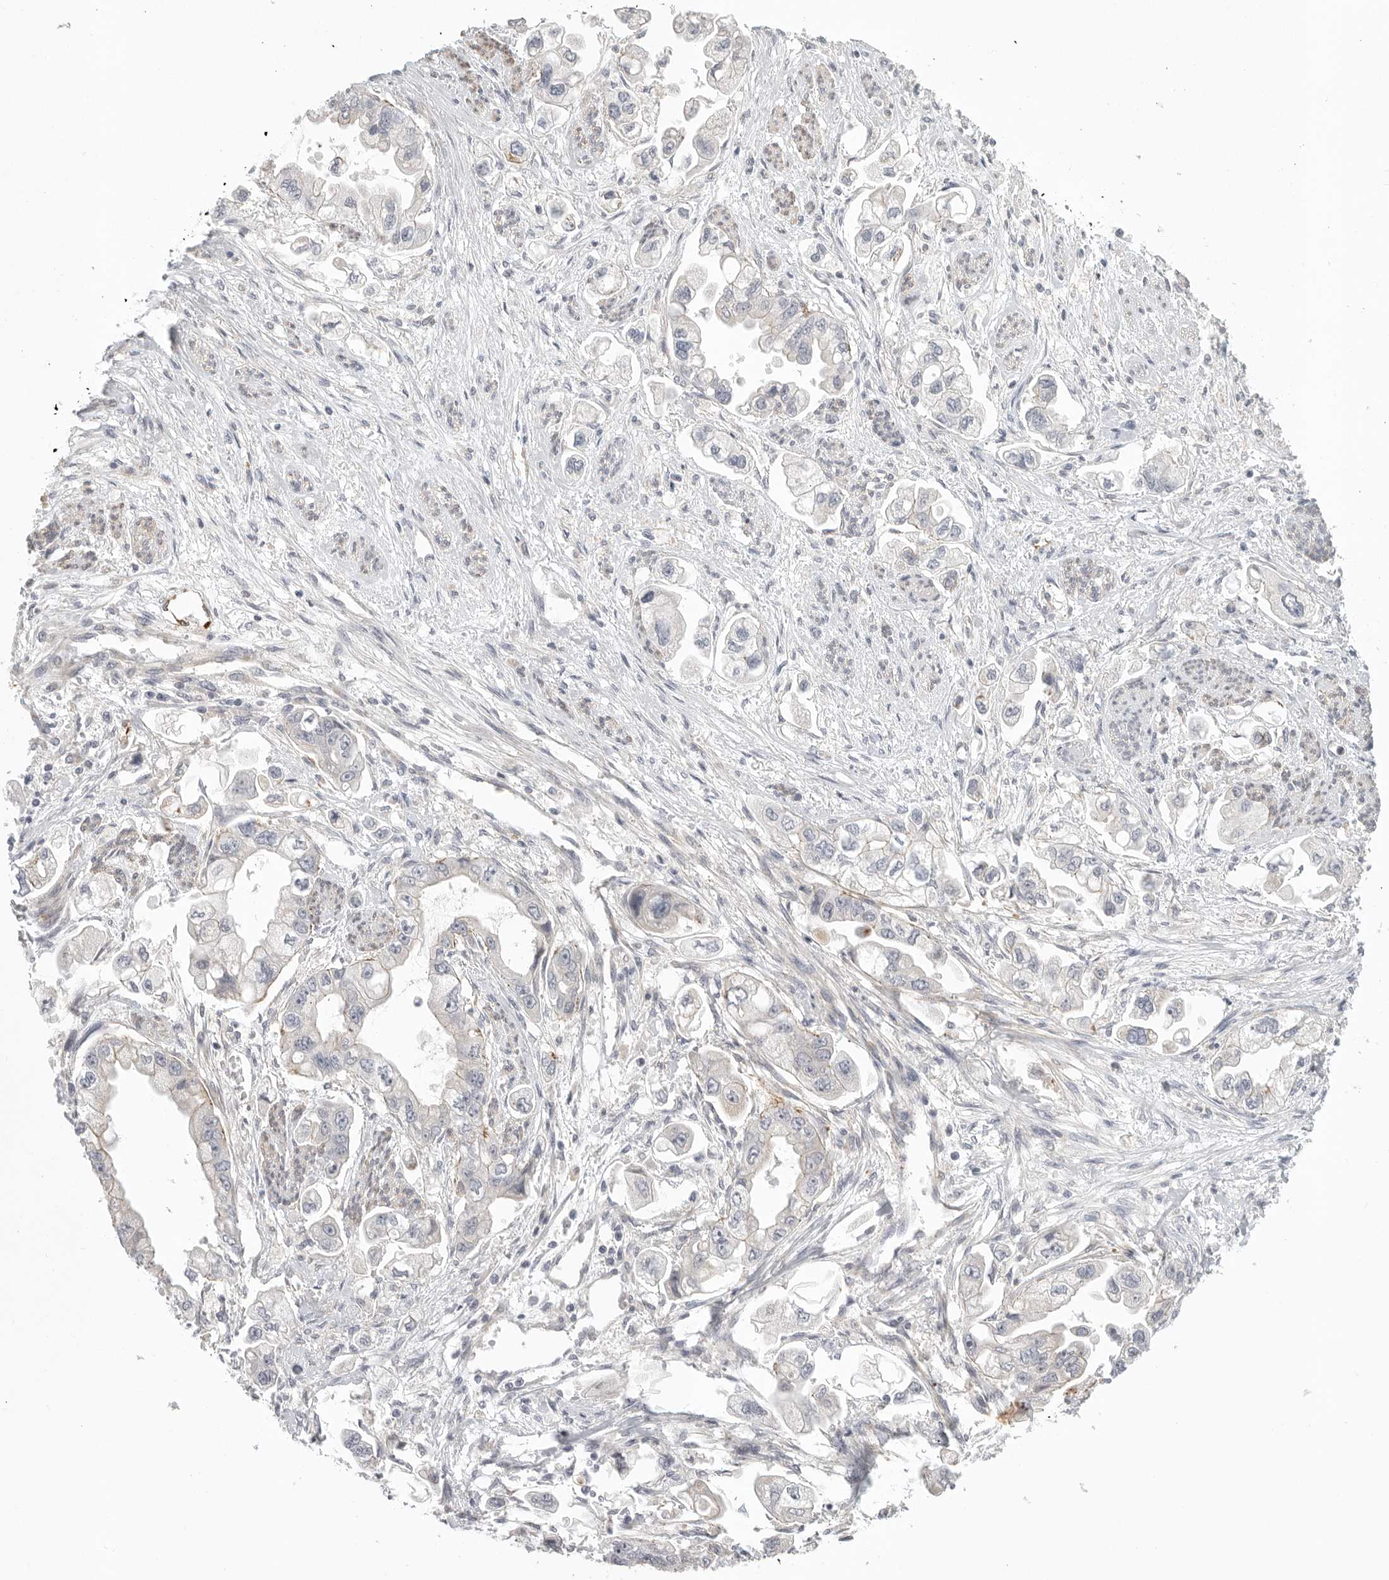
{"staining": {"intensity": "negative", "quantity": "none", "location": "none"}, "tissue": "stomach cancer", "cell_type": "Tumor cells", "image_type": "cancer", "snomed": [{"axis": "morphology", "description": "Adenocarcinoma, NOS"}, {"axis": "topography", "description": "Stomach"}], "caption": "DAB (3,3'-diaminobenzidine) immunohistochemical staining of human stomach adenocarcinoma exhibits no significant expression in tumor cells.", "gene": "STAB2", "patient": {"sex": "male", "age": 62}}